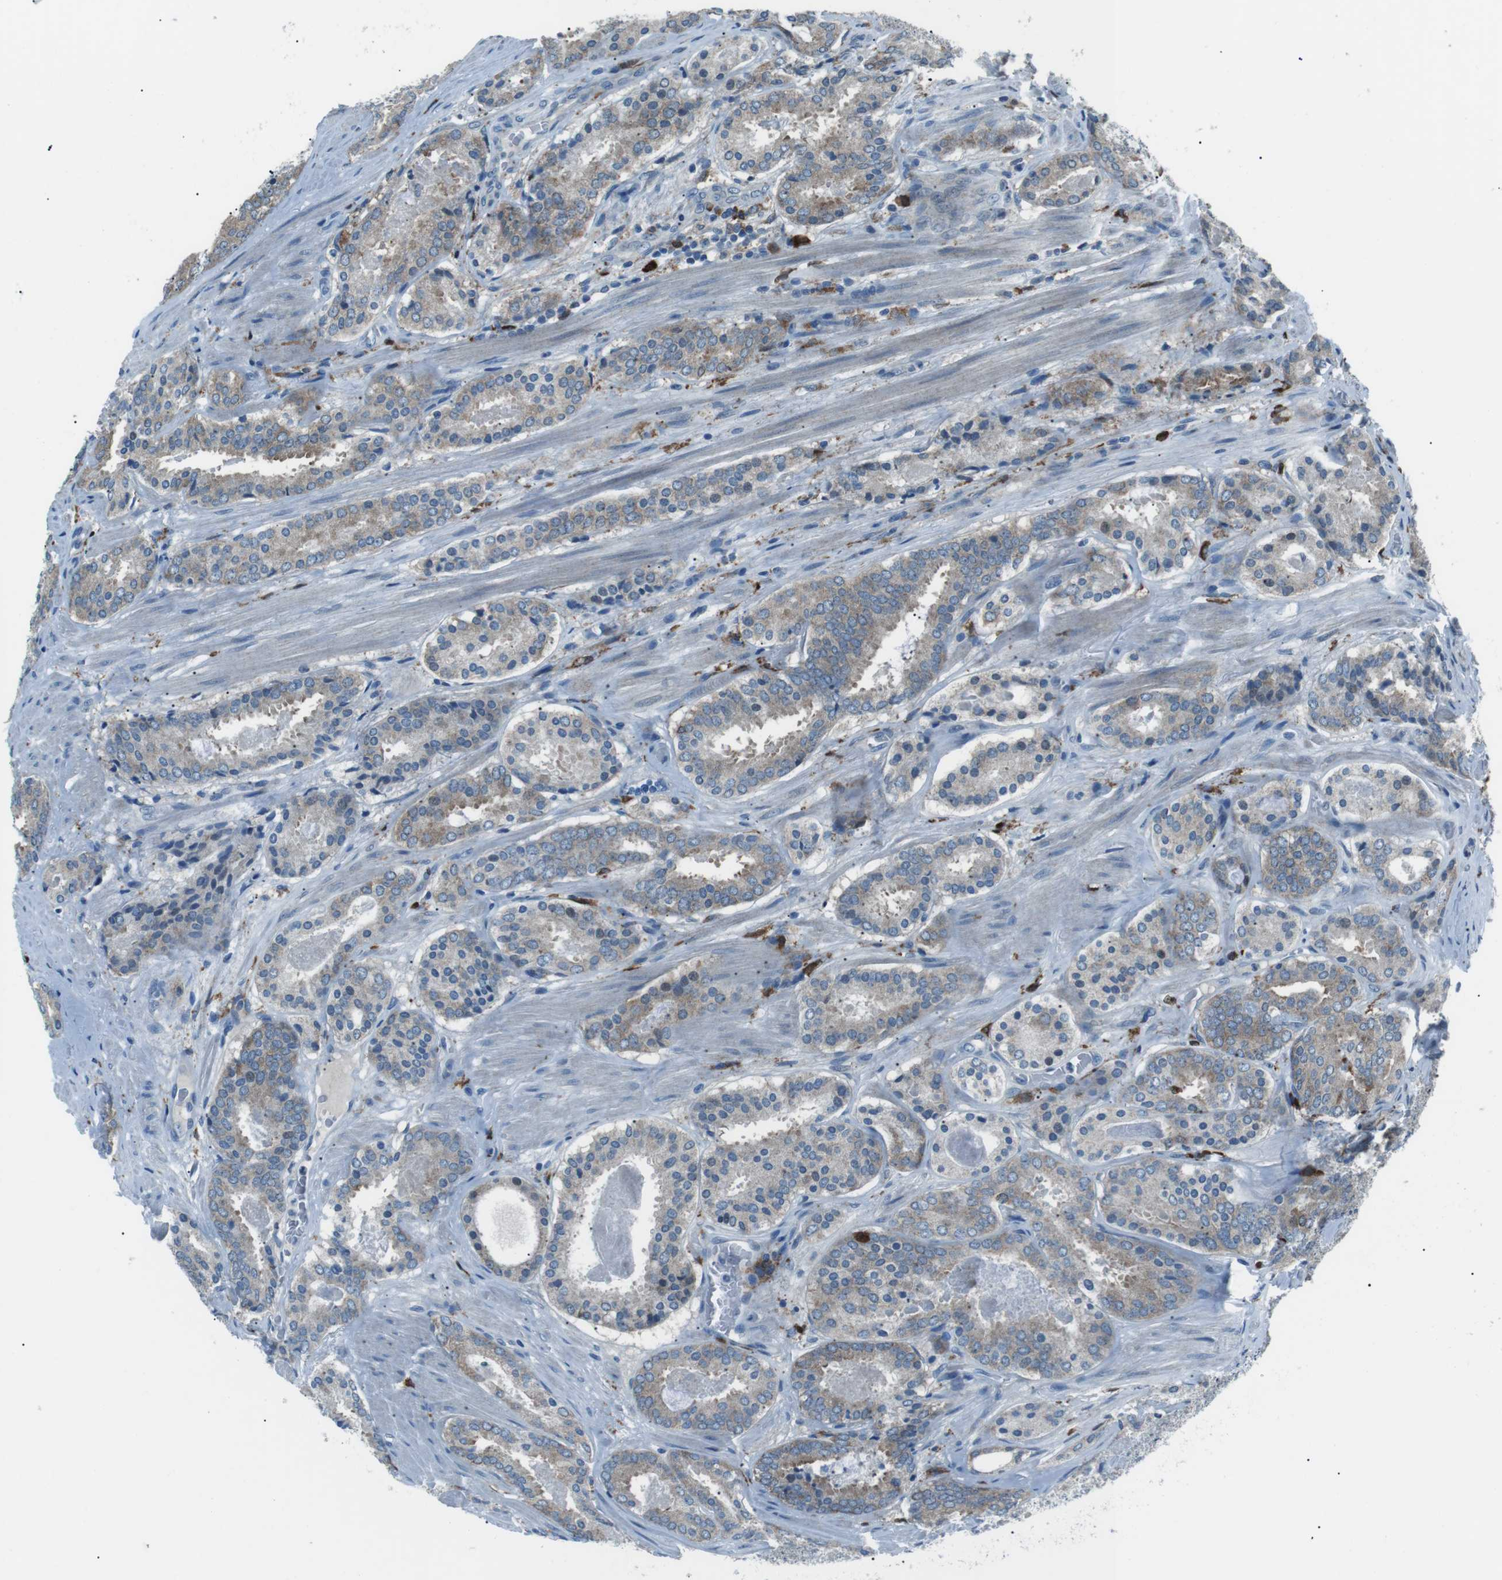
{"staining": {"intensity": "weak", "quantity": ">75%", "location": "cytoplasmic/membranous"}, "tissue": "prostate cancer", "cell_type": "Tumor cells", "image_type": "cancer", "snomed": [{"axis": "morphology", "description": "Adenocarcinoma, Low grade"}, {"axis": "topography", "description": "Prostate"}], "caption": "A high-resolution image shows IHC staining of prostate cancer (low-grade adenocarcinoma), which exhibits weak cytoplasmic/membranous positivity in about >75% of tumor cells. (DAB (3,3'-diaminobenzidine) = brown stain, brightfield microscopy at high magnification).", "gene": "BLNK", "patient": {"sex": "male", "age": 69}}